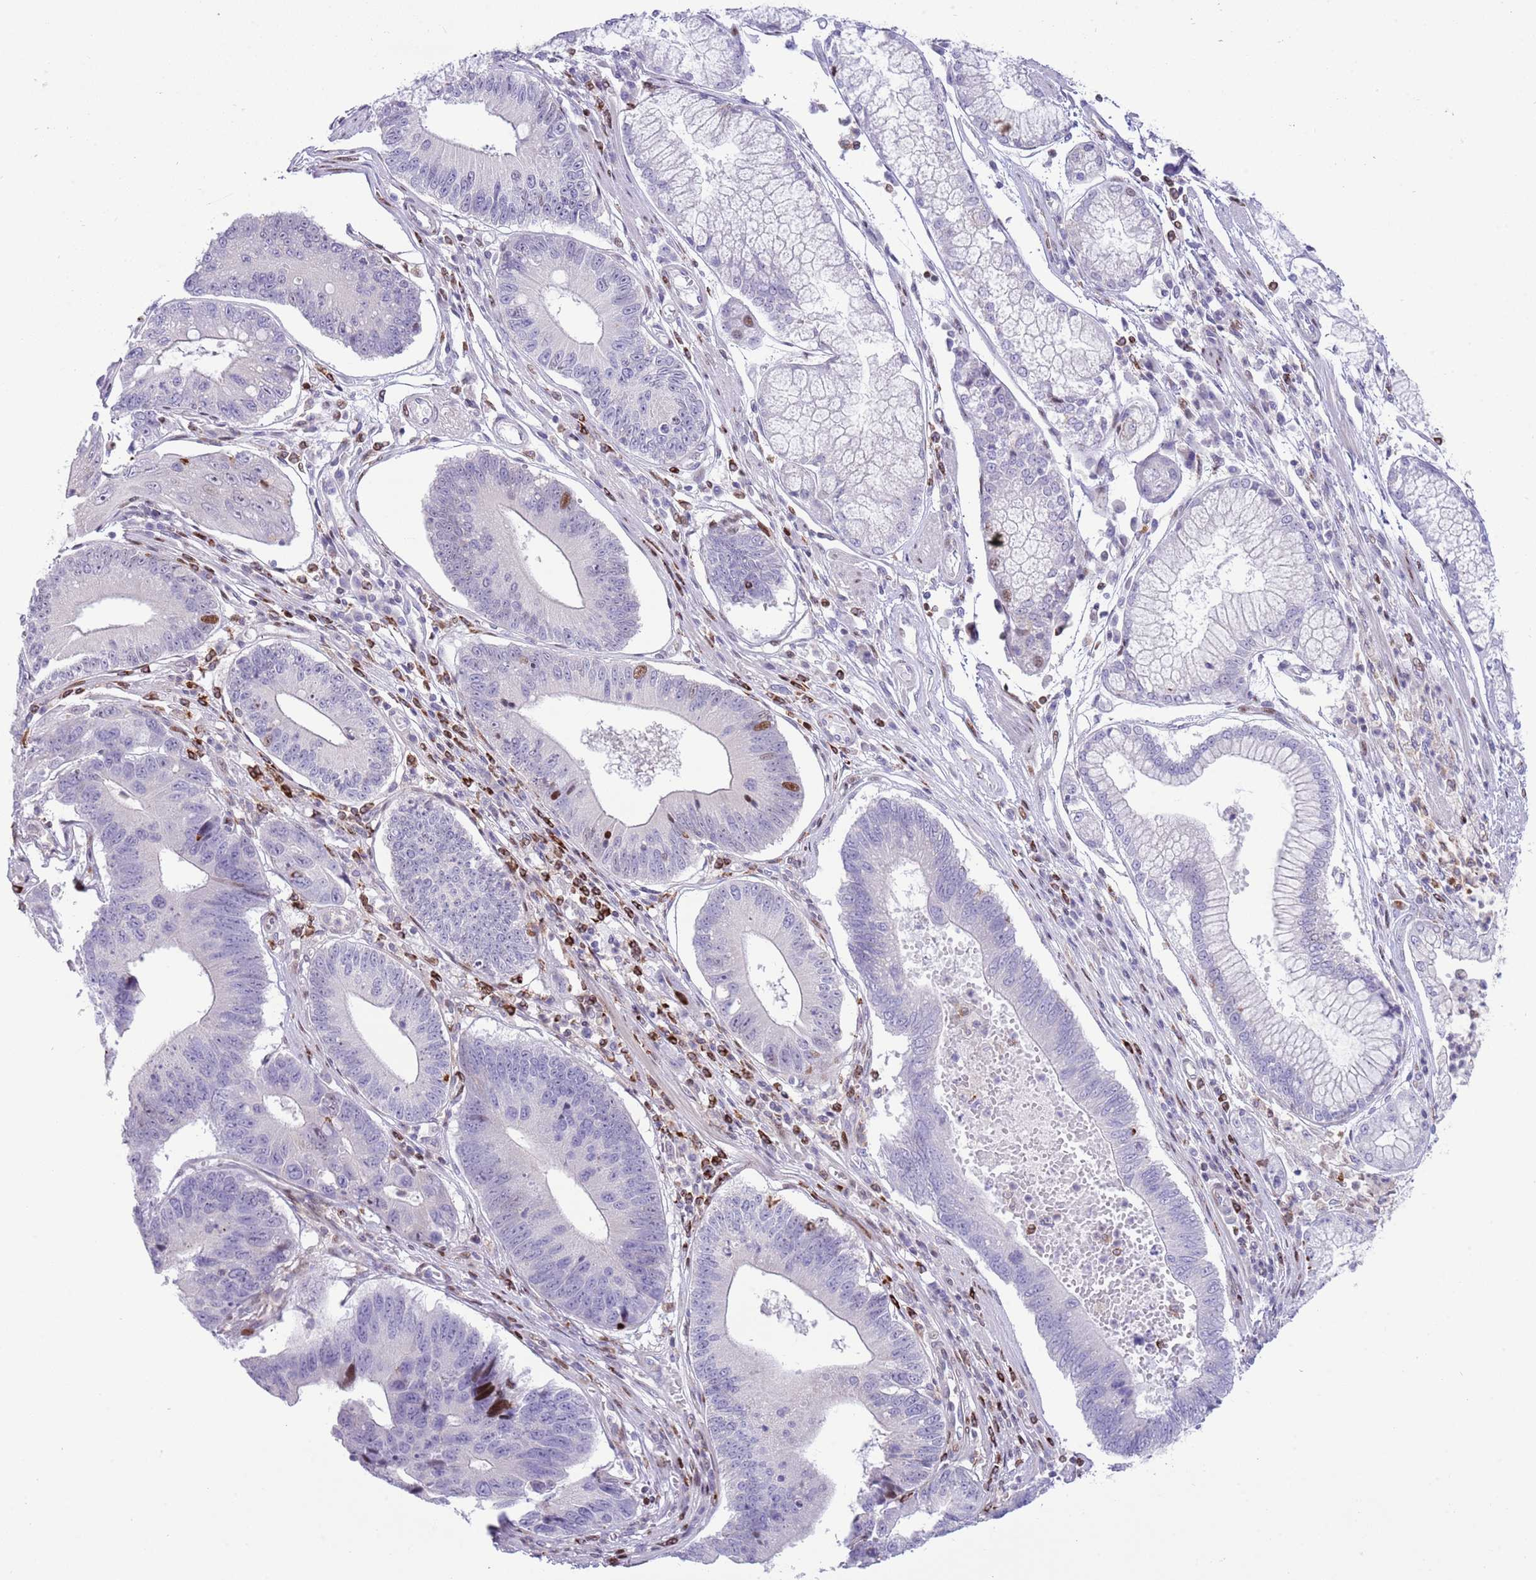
{"staining": {"intensity": "negative", "quantity": "none", "location": "none"}, "tissue": "stomach cancer", "cell_type": "Tumor cells", "image_type": "cancer", "snomed": [{"axis": "morphology", "description": "Adenocarcinoma, NOS"}, {"axis": "topography", "description": "Stomach"}], "caption": "The IHC image has no significant expression in tumor cells of stomach cancer (adenocarcinoma) tissue.", "gene": "ANO8", "patient": {"sex": "male", "age": 59}}